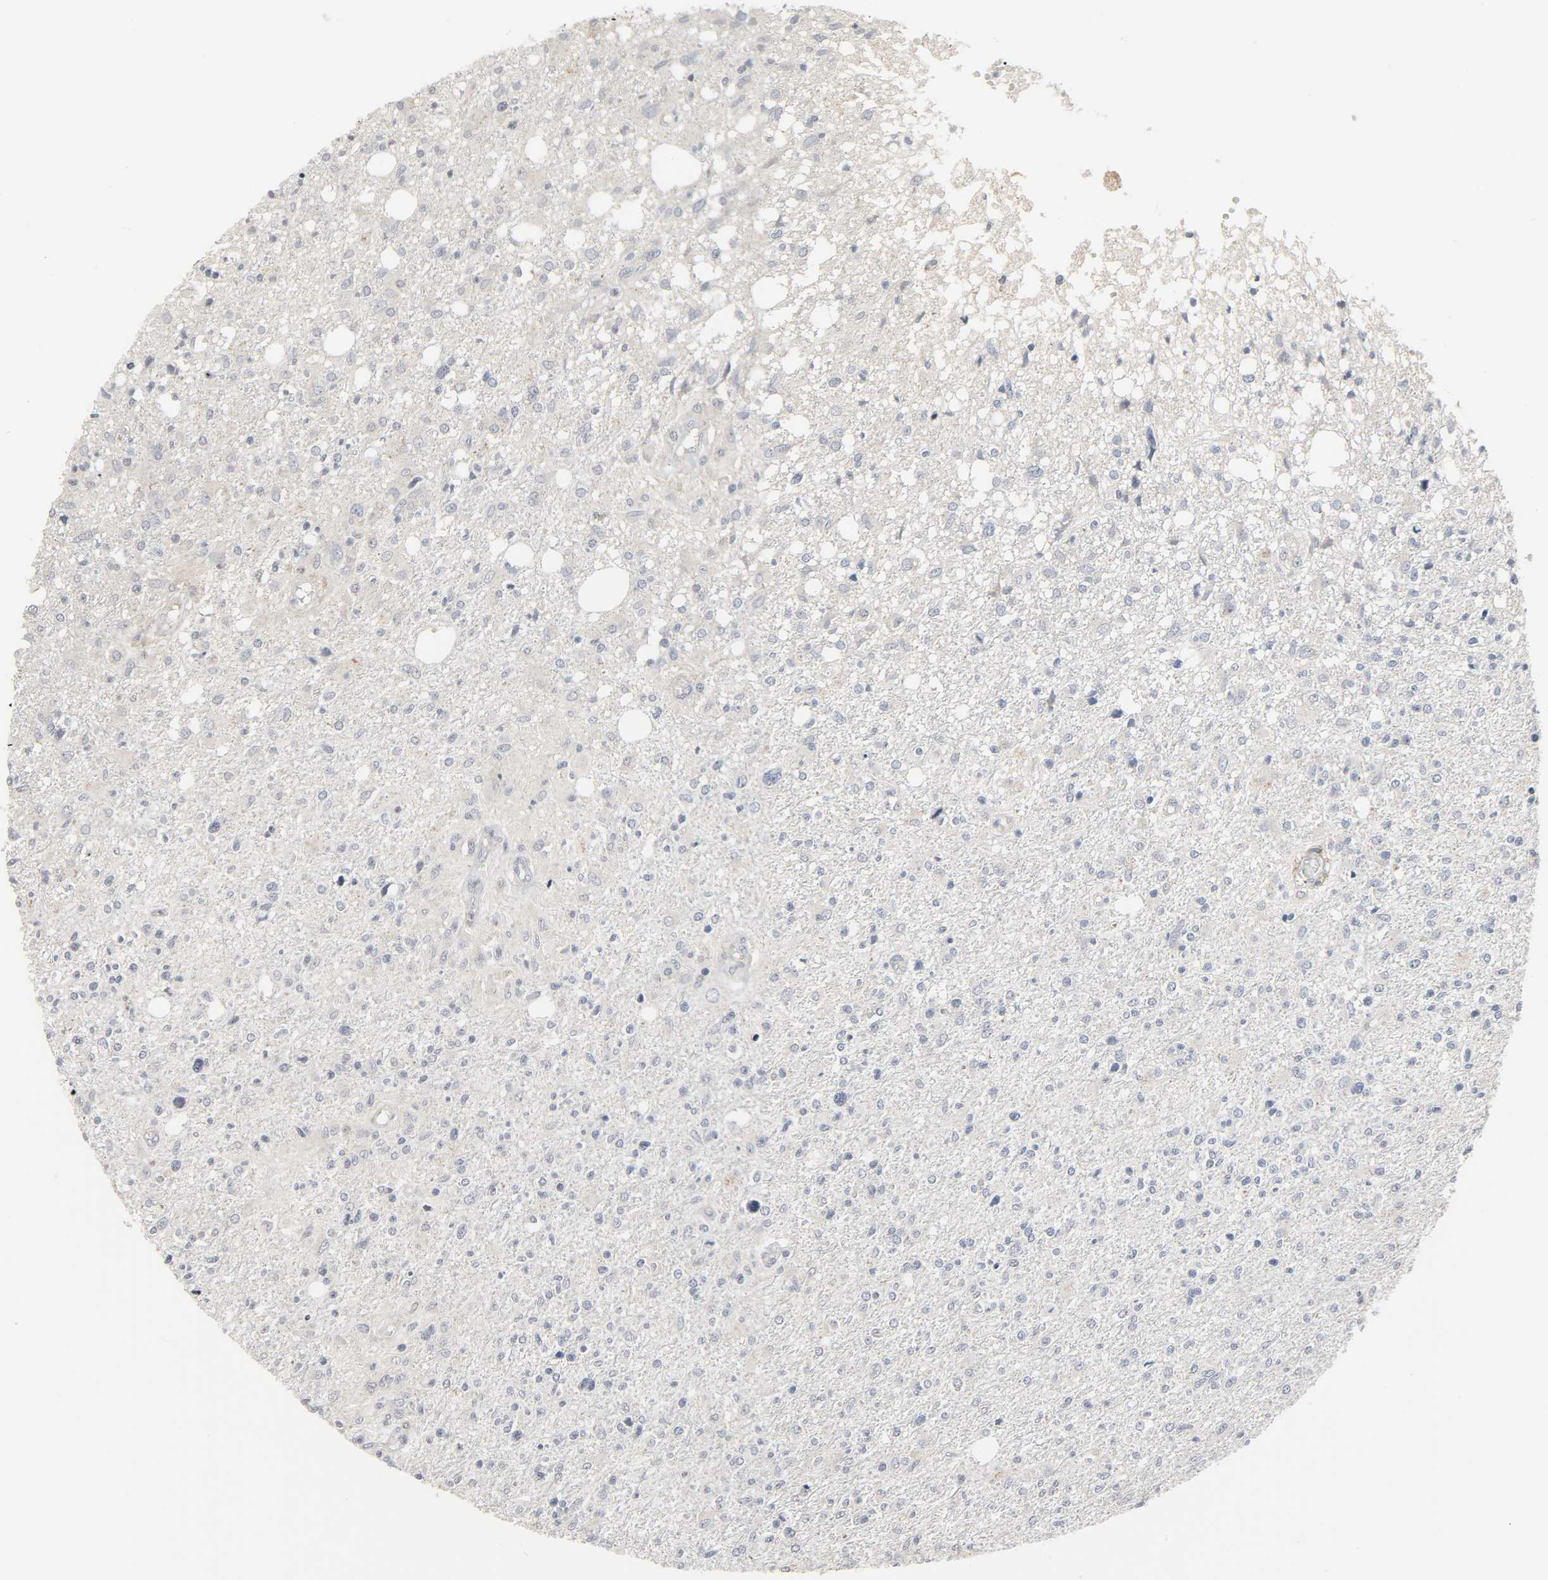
{"staining": {"intensity": "negative", "quantity": "none", "location": "none"}, "tissue": "glioma", "cell_type": "Tumor cells", "image_type": "cancer", "snomed": [{"axis": "morphology", "description": "Glioma, malignant, High grade"}, {"axis": "topography", "description": "Cerebral cortex"}], "caption": "DAB (3,3'-diaminobenzidine) immunohistochemical staining of malignant high-grade glioma reveals no significant positivity in tumor cells.", "gene": "CLIP1", "patient": {"sex": "male", "age": 76}}